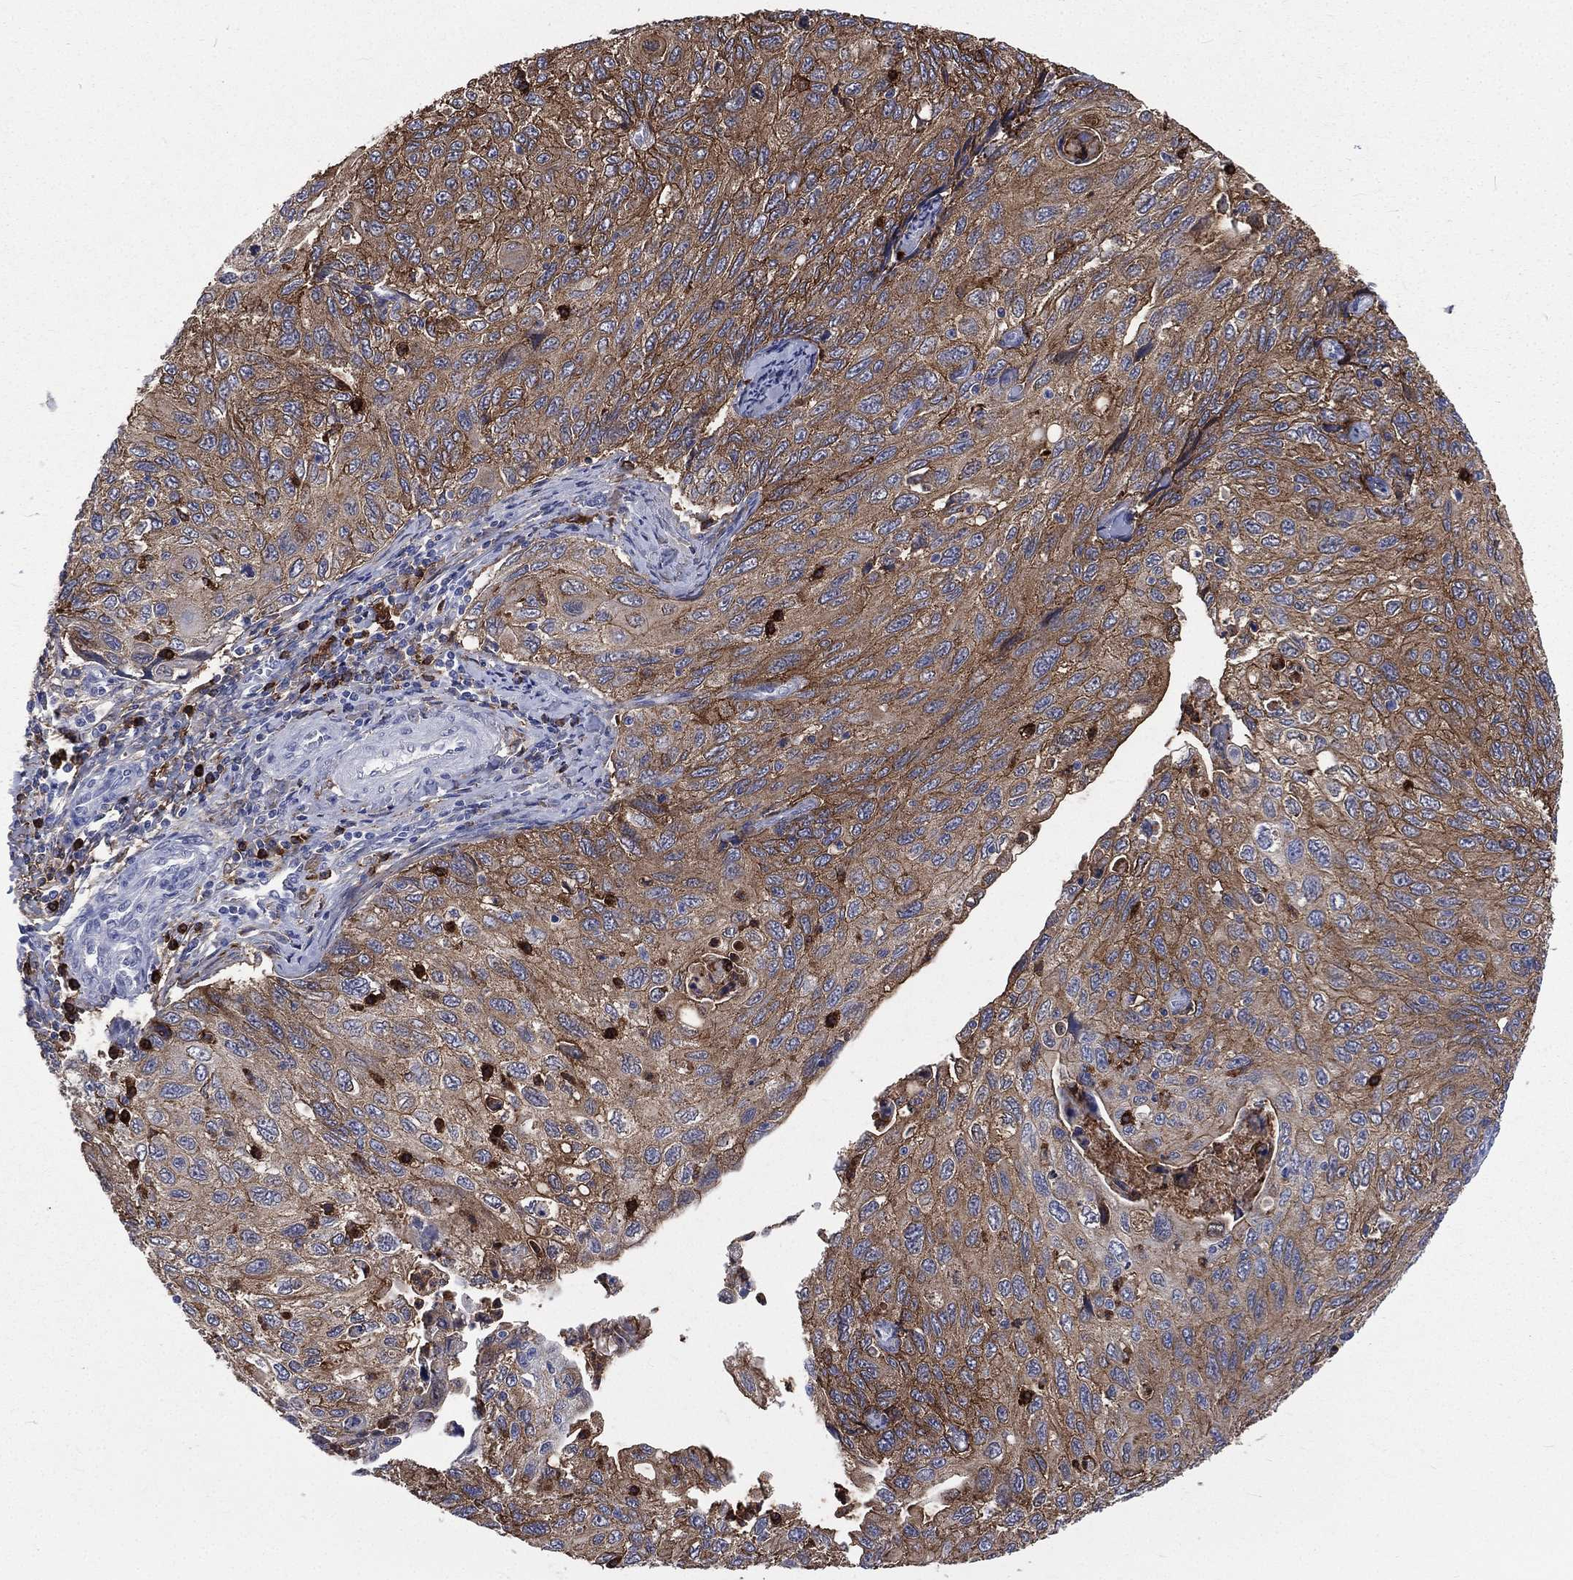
{"staining": {"intensity": "moderate", "quantity": ">75%", "location": "cytoplasmic/membranous"}, "tissue": "cervical cancer", "cell_type": "Tumor cells", "image_type": "cancer", "snomed": [{"axis": "morphology", "description": "Squamous cell carcinoma, NOS"}, {"axis": "topography", "description": "Cervix"}], "caption": "There is medium levels of moderate cytoplasmic/membranous staining in tumor cells of cervical squamous cell carcinoma, as demonstrated by immunohistochemical staining (brown color).", "gene": "BASP1", "patient": {"sex": "female", "age": 70}}